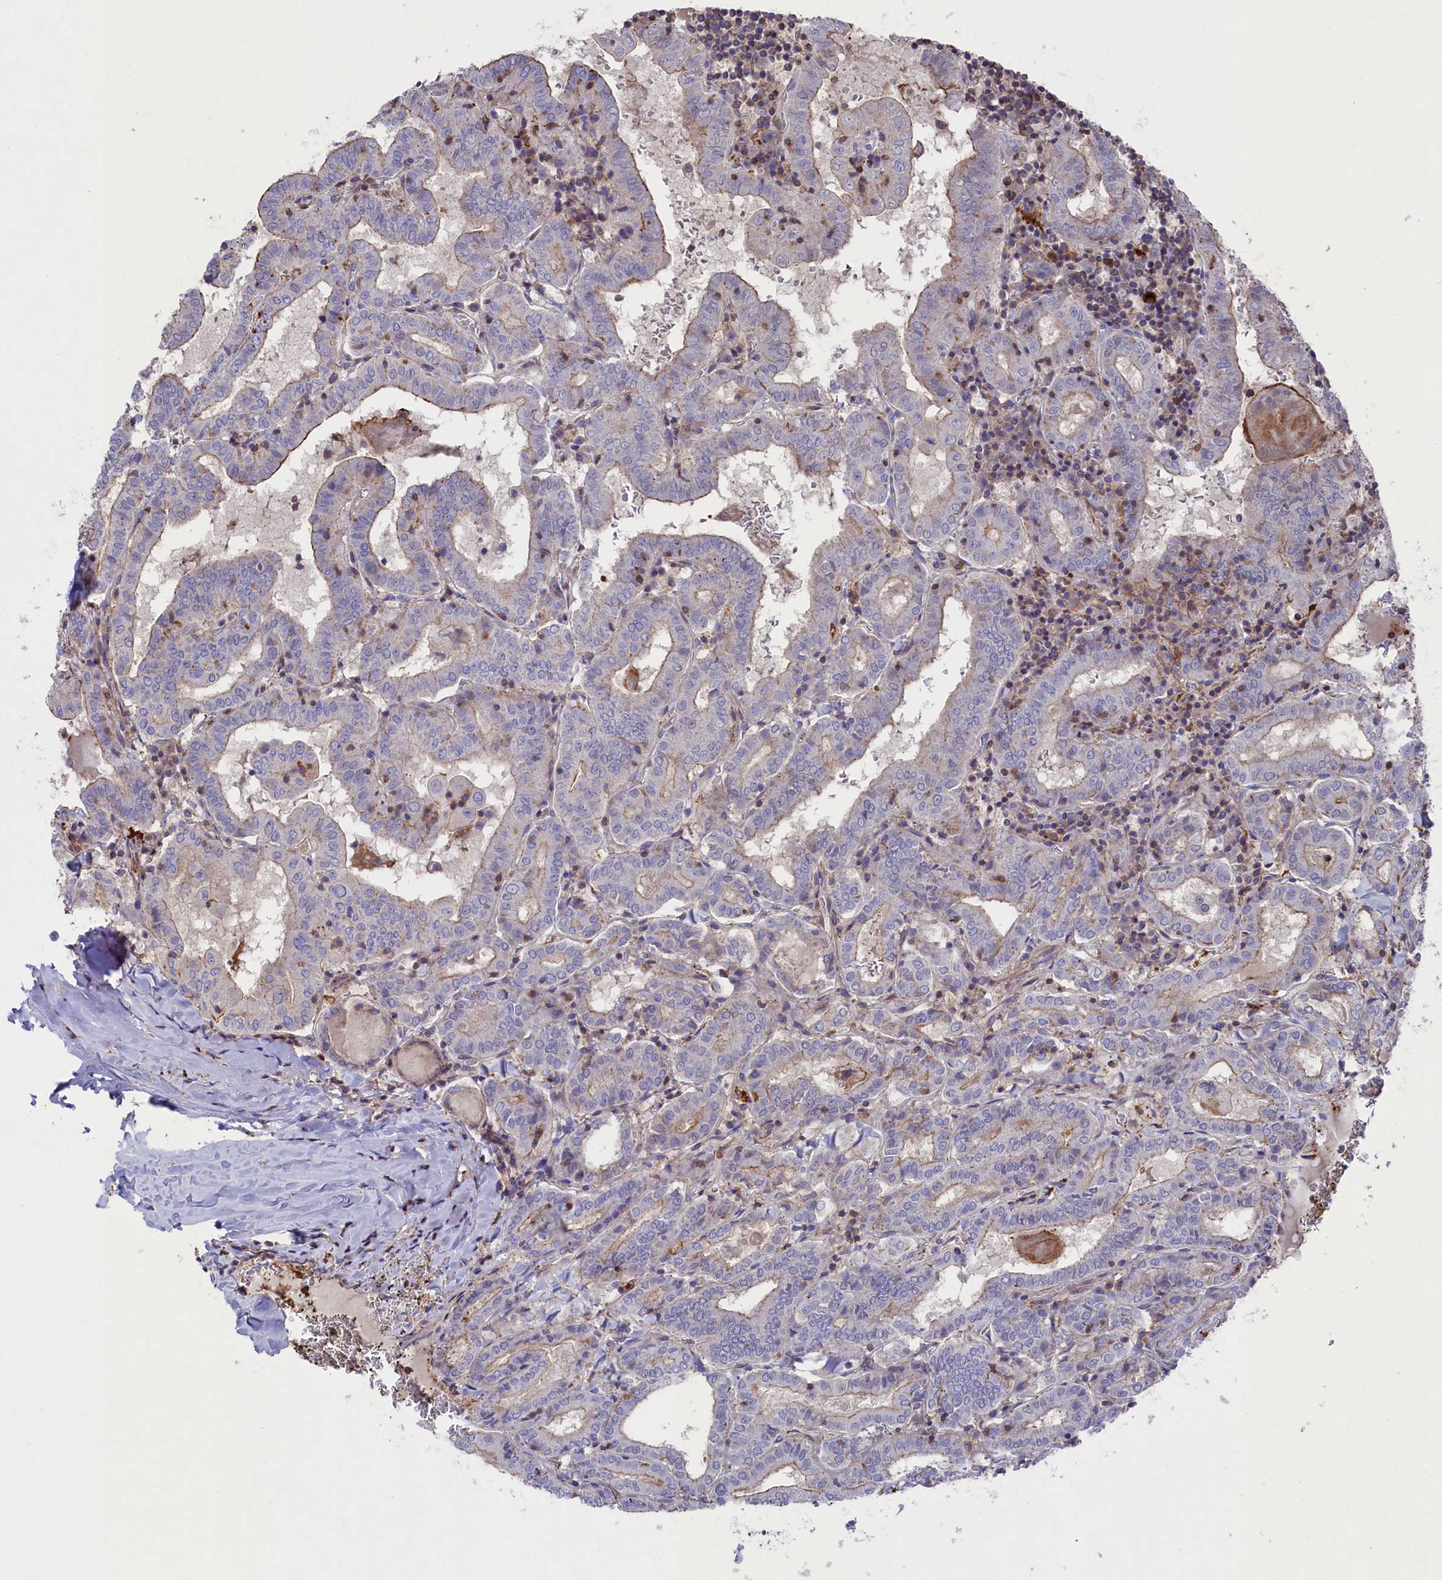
{"staining": {"intensity": "weak", "quantity": "<25%", "location": "cytoplasmic/membranous"}, "tissue": "thyroid cancer", "cell_type": "Tumor cells", "image_type": "cancer", "snomed": [{"axis": "morphology", "description": "Papillary adenocarcinoma, NOS"}, {"axis": "topography", "description": "Thyroid gland"}], "caption": "Papillary adenocarcinoma (thyroid) was stained to show a protein in brown. There is no significant expression in tumor cells. (DAB (3,3'-diaminobenzidine) immunohistochemistry visualized using brightfield microscopy, high magnification).", "gene": "RAPSN", "patient": {"sex": "female", "age": 72}}